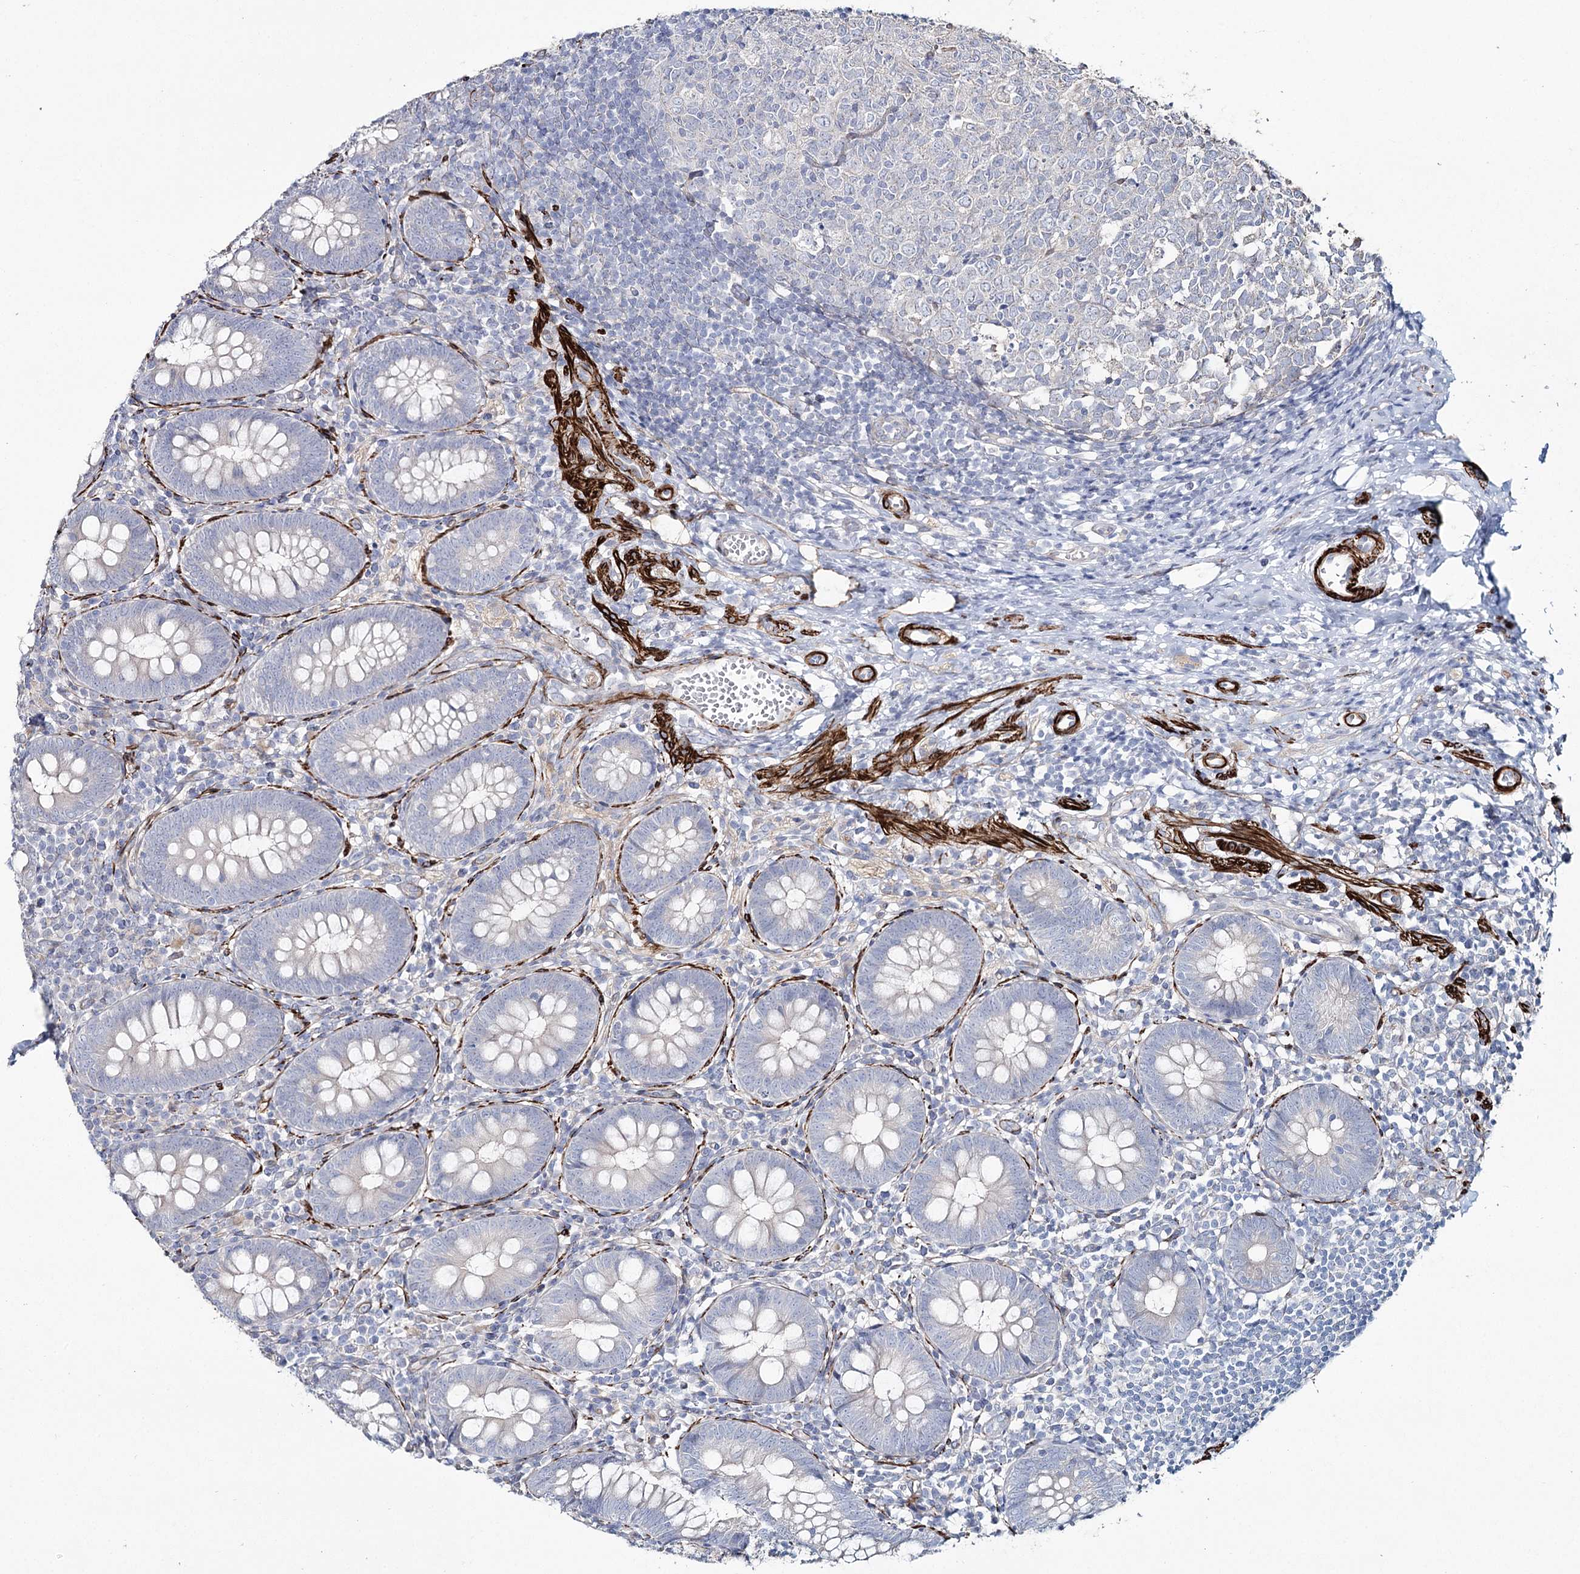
{"staining": {"intensity": "negative", "quantity": "none", "location": "none"}, "tissue": "appendix", "cell_type": "Glandular cells", "image_type": "normal", "snomed": [{"axis": "morphology", "description": "Normal tissue, NOS"}, {"axis": "topography", "description": "Appendix"}], "caption": "This photomicrograph is of benign appendix stained with immunohistochemistry (IHC) to label a protein in brown with the nuclei are counter-stained blue. There is no expression in glandular cells.", "gene": "SUMF1", "patient": {"sex": "male", "age": 14}}